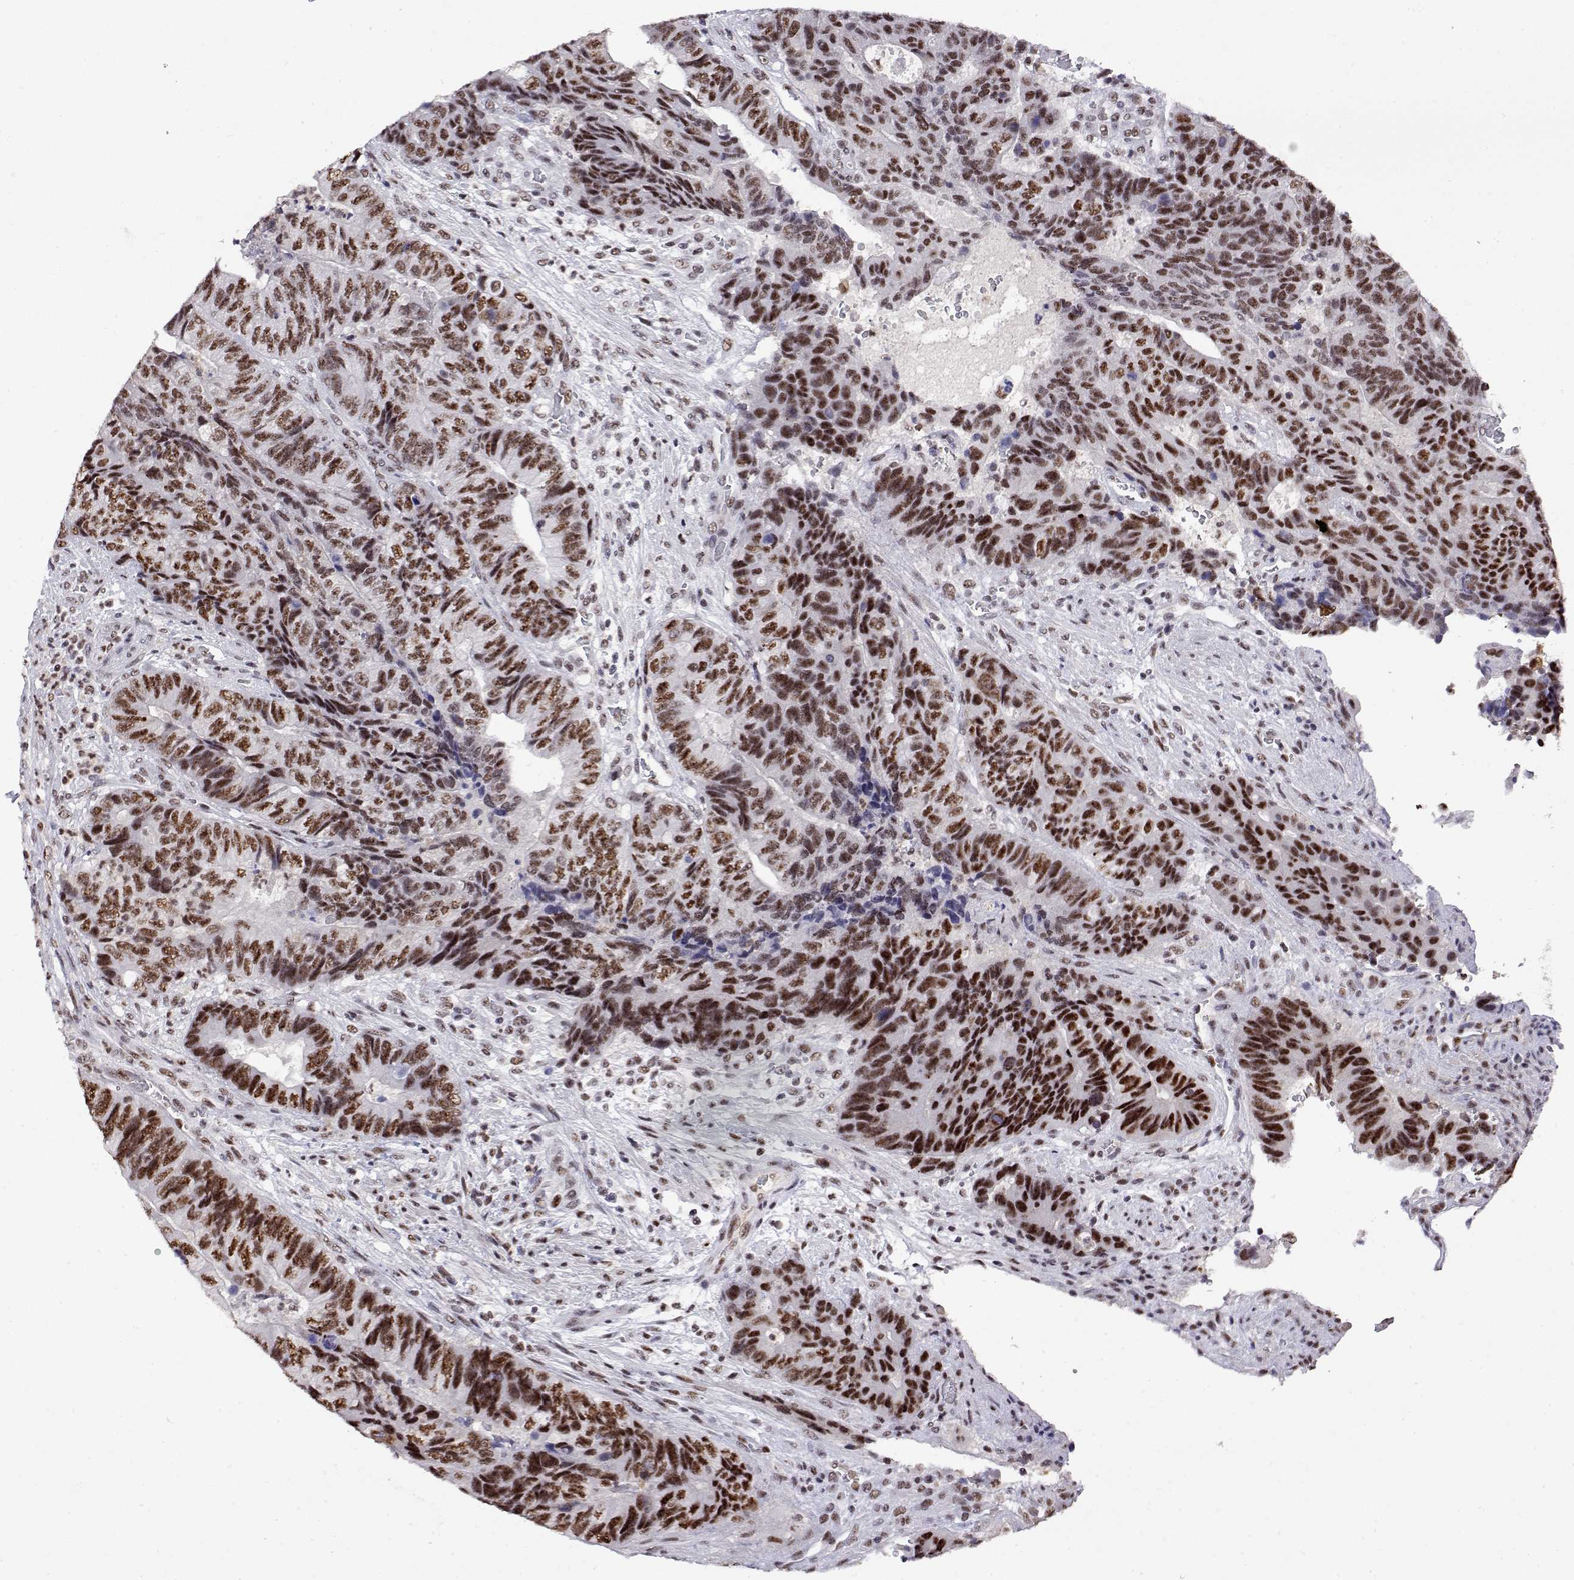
{"staining": {"intensity": "moderate", "quantity": ">75%", "location": "nuclear"}, "tissue": "colorectal cancer", "cell_type": "Tumor cells", "image_type": "cancer", "snomed": [{"axis": "morphology", "description": "Normal tissue, NOS"}, {"axis": "morphology", "description": "Adenocarcinoma, NOS"}, {"axis": "topography", "description": "Colon"}], "caption": "Protein staining reveals moderate nuclear expression in about >75% of tumor cells in colorectal adenocarcinoma.", "gene": "POLDIP3", "patient": {"sex": "female", "age": 48}}